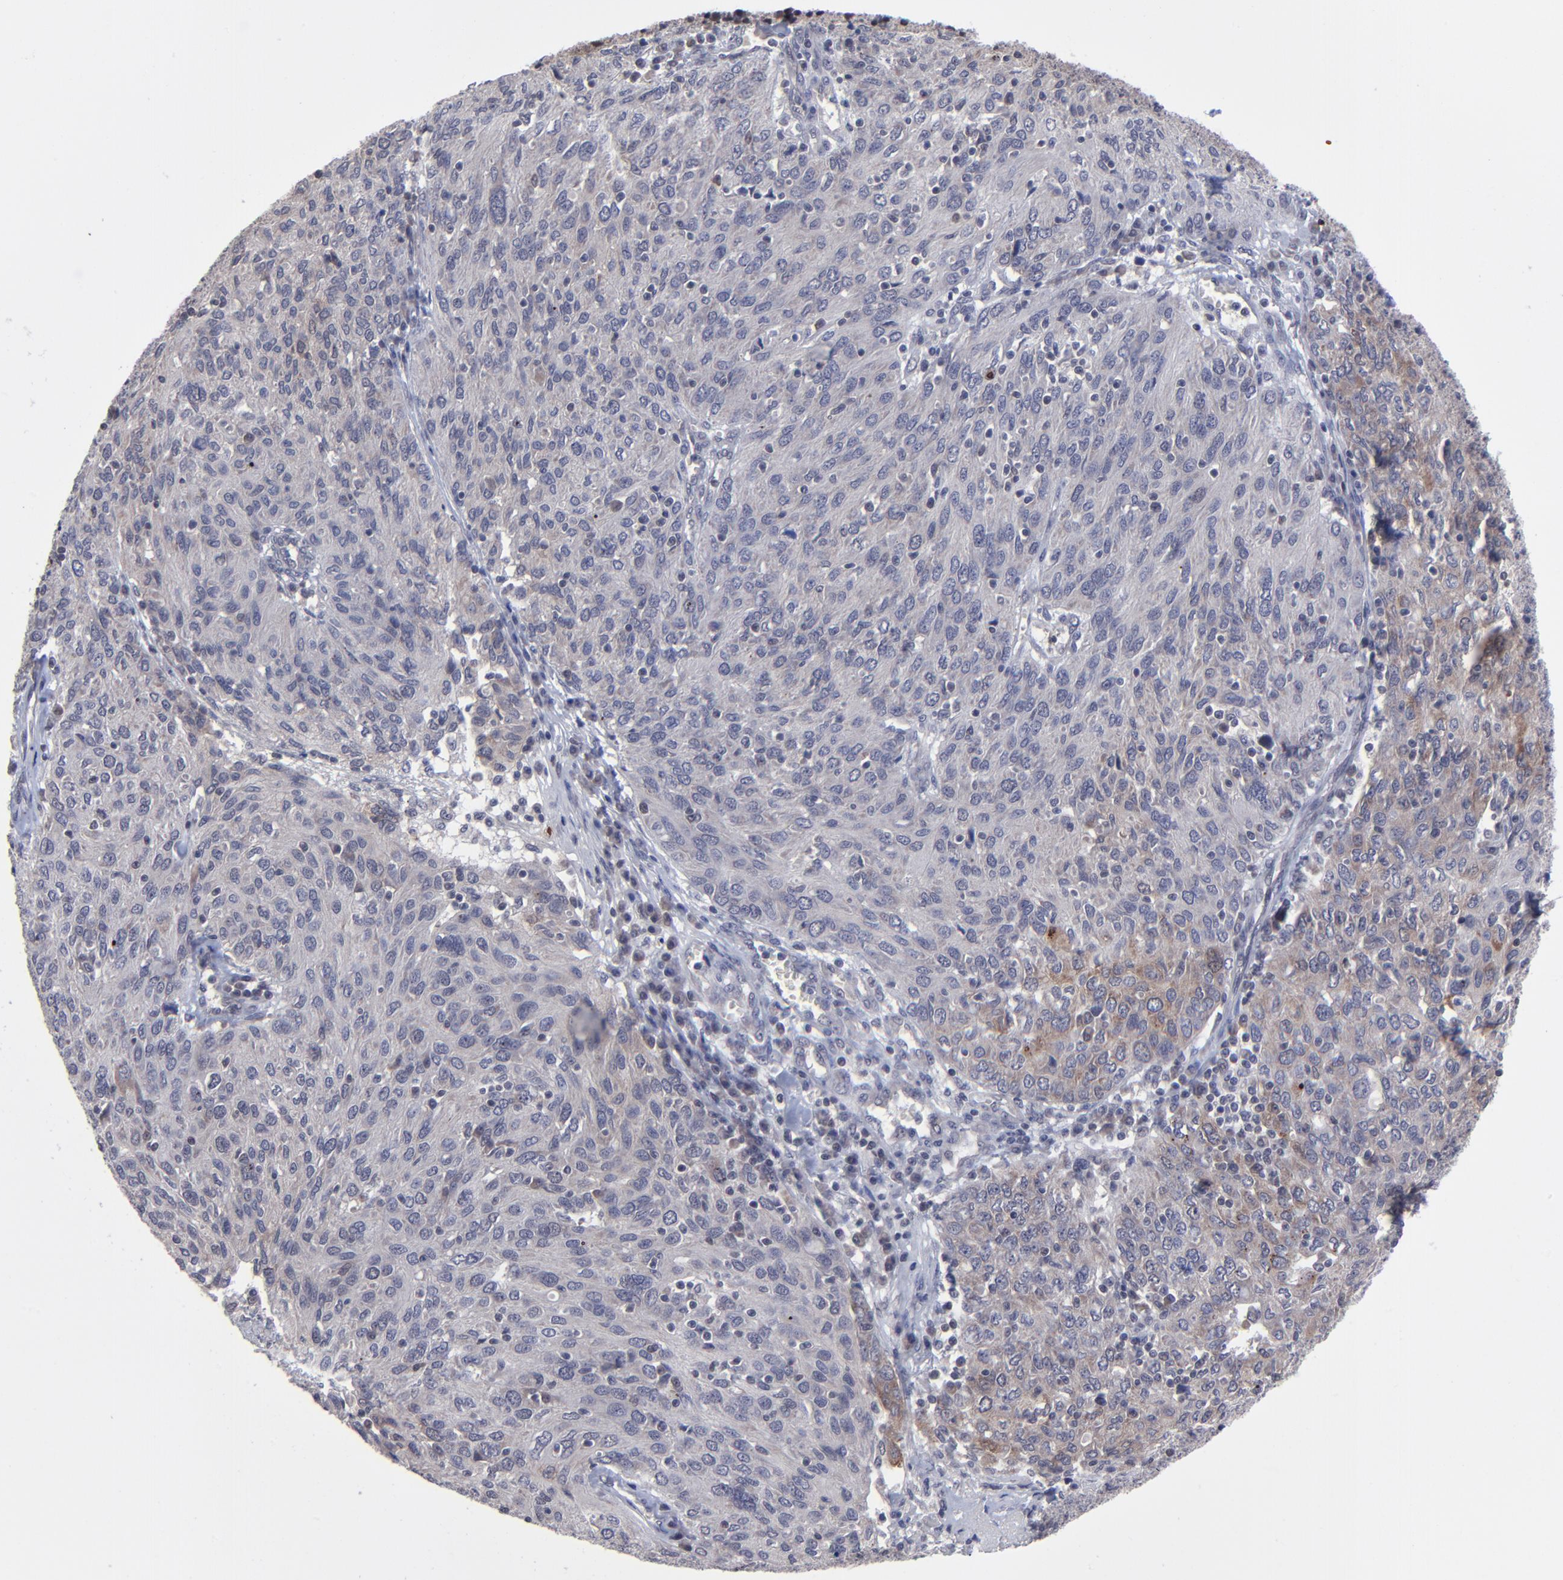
{"staining": {"intensity": "moderate", "quantity": "25%-75%", "location": "cytoplasmic/membranous"}, "tissue": "ovarian cancer", "cell_type": "Tumor cells", "image_type": "cancer", "snomed": [{"axis": "morphology", "description": "Carcinoma, endometroid"}, {"axis": "topography", "description": "Ovary"}], "caption": "Moderate cytoplasmic/membranous protein positivity is appreciated in about 25%-75% of tumor cells in ovarian endometroid carcinoma.", "gene": "ZNF419", "patient": {"sex": "female", "age": 50}}